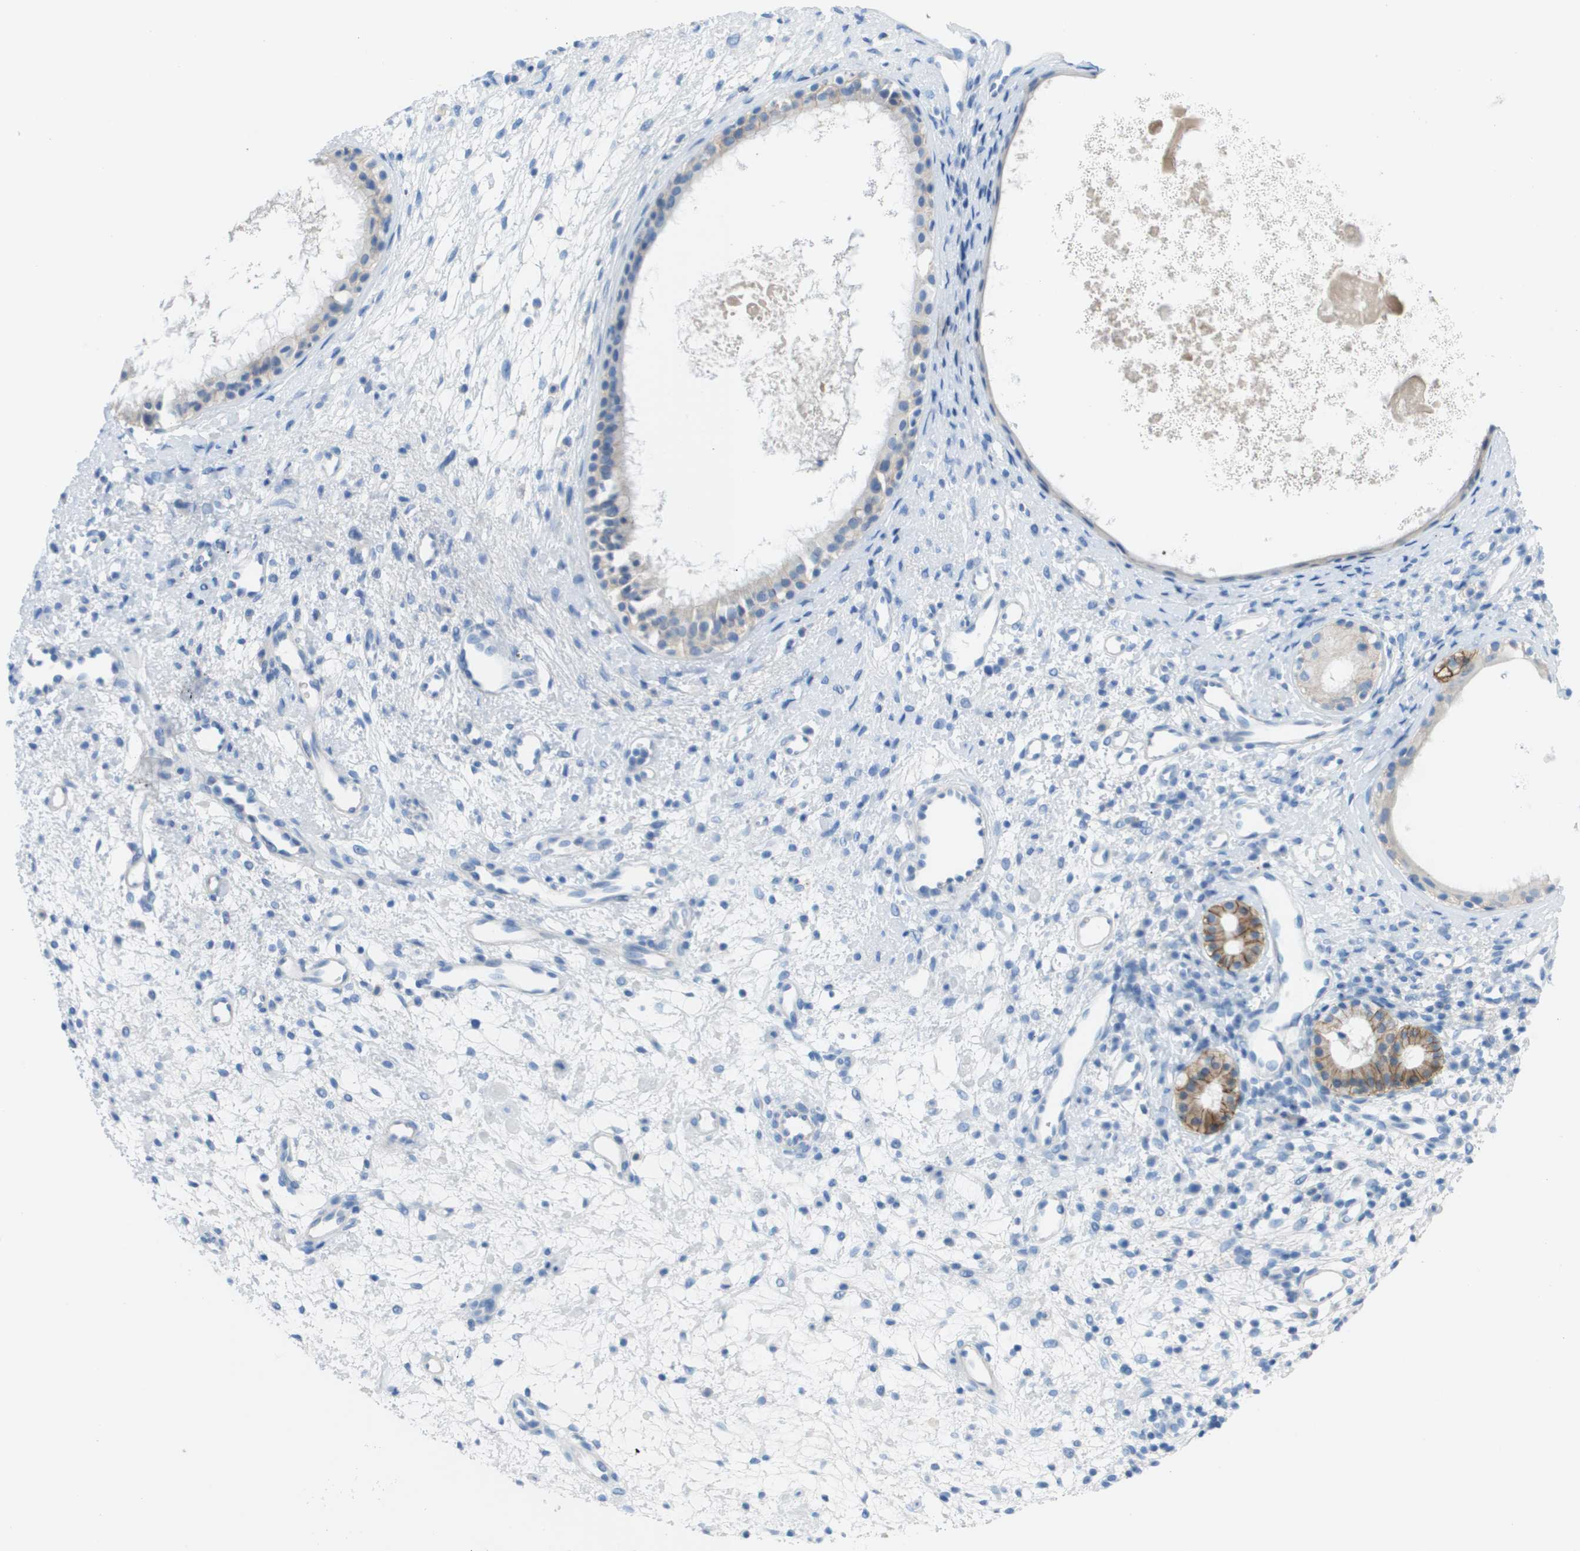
{"staining": {"intensity": "negative", "quantity": "none", "location": "none"}, "tissue": "nasopharynx", "cell_type": "Respiratory epithelial cells", "image_type": "normal", "snomed": [{"axis": "morphology", "description": "Normal tissue, NOS"}, {"axis": "topography", "description": "Nasopharynx"}], "caption": "Immunohistochemistry (IHC) of normal human nasopharynx exhibits no staining in respiratory epithelial cells.", "gene": "CD46", "patient": {"sex": "male", "age": 22}}